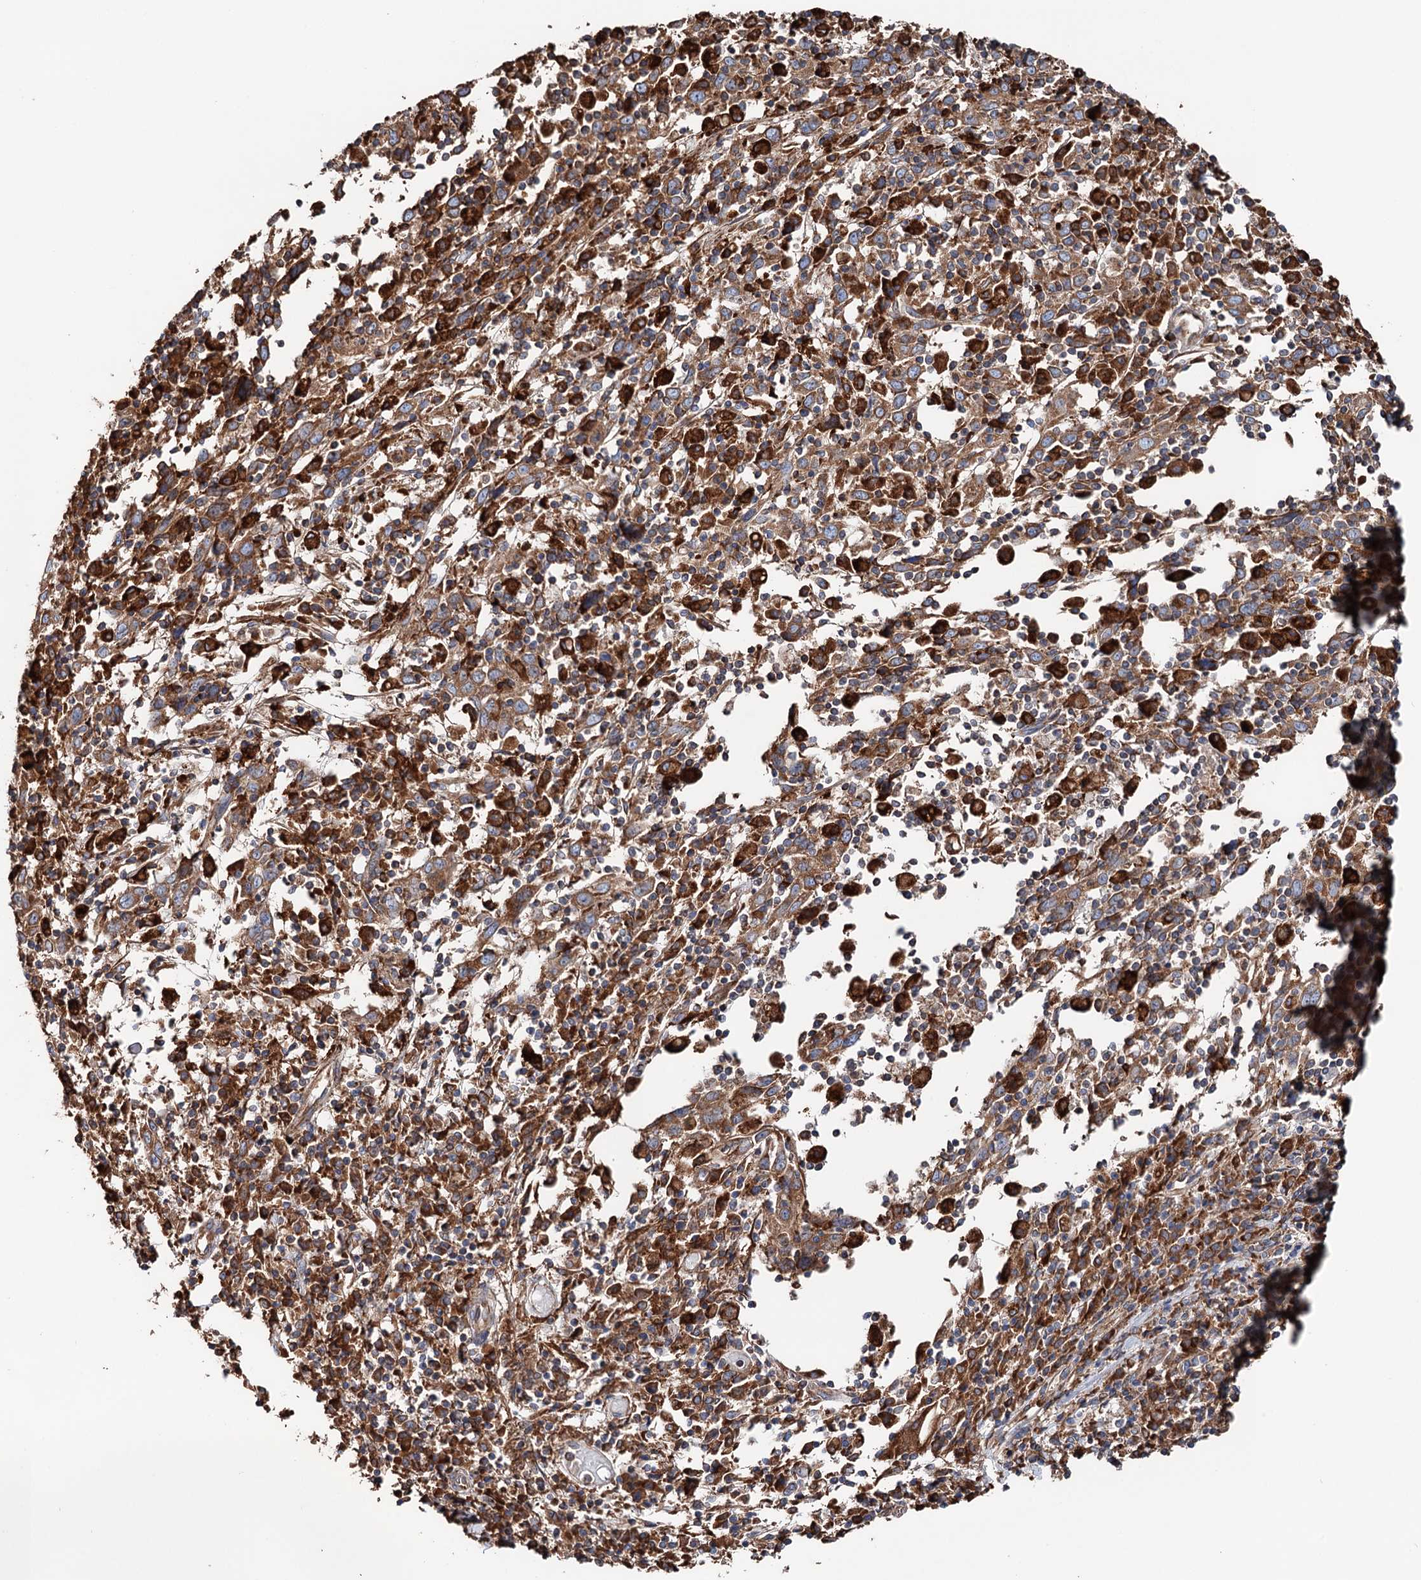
{"staining": {"intensity": "moderate", "quantity": ">75%", "location": "cytoplasmic/membranous"}, "tissue": "cervical cancer", "cell_type": "Tumor cells", "image_type": "cancer", "snomed": [{"axis": "morphology", "description": "Squamous cell carcinoma, NOS"}, {"axis": "topography", "description": "Cervix"}], "caption": "Immunohistochemical staining of human cervical squamous cell carcinoma displays medium levels of moderate cytoplasmic/membranous expression in approximately >75% of tumor cells.", "gene": "ERP29", "patient": {"sex": "female", "age": 46}}